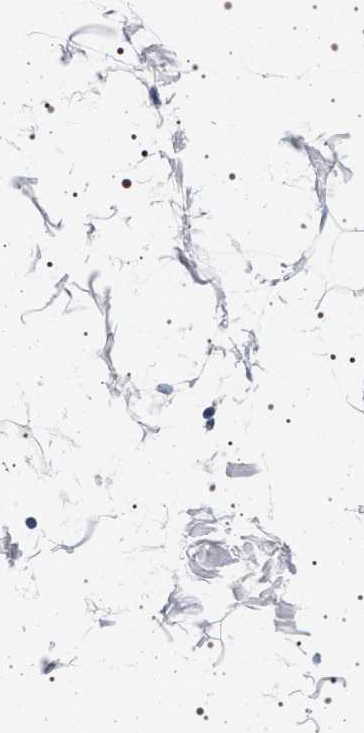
{"staining": {"intensity": "negative", "quantity": "none", "location": "none"}, "tissue": "adipose tissue", "cell_type": "Adipocytes", "image_type": "normal", "snomed": [{"axis": "morphology", "description": "Normal tissue, NOS"}, {"axis": "topography", "description": "Soft tissue"}], "caption": "DAB (3,3'-diaminobenzidine) immunohistochemical staining of normal human adipose tissue demonstrates no significant expression in adipocytes. The staining is performed using DAB brown chromogen with nuclei counter-stained in using hematoxylin.", "gene": "MAPK10", "patient": {"sex": "male", "age": 72}}